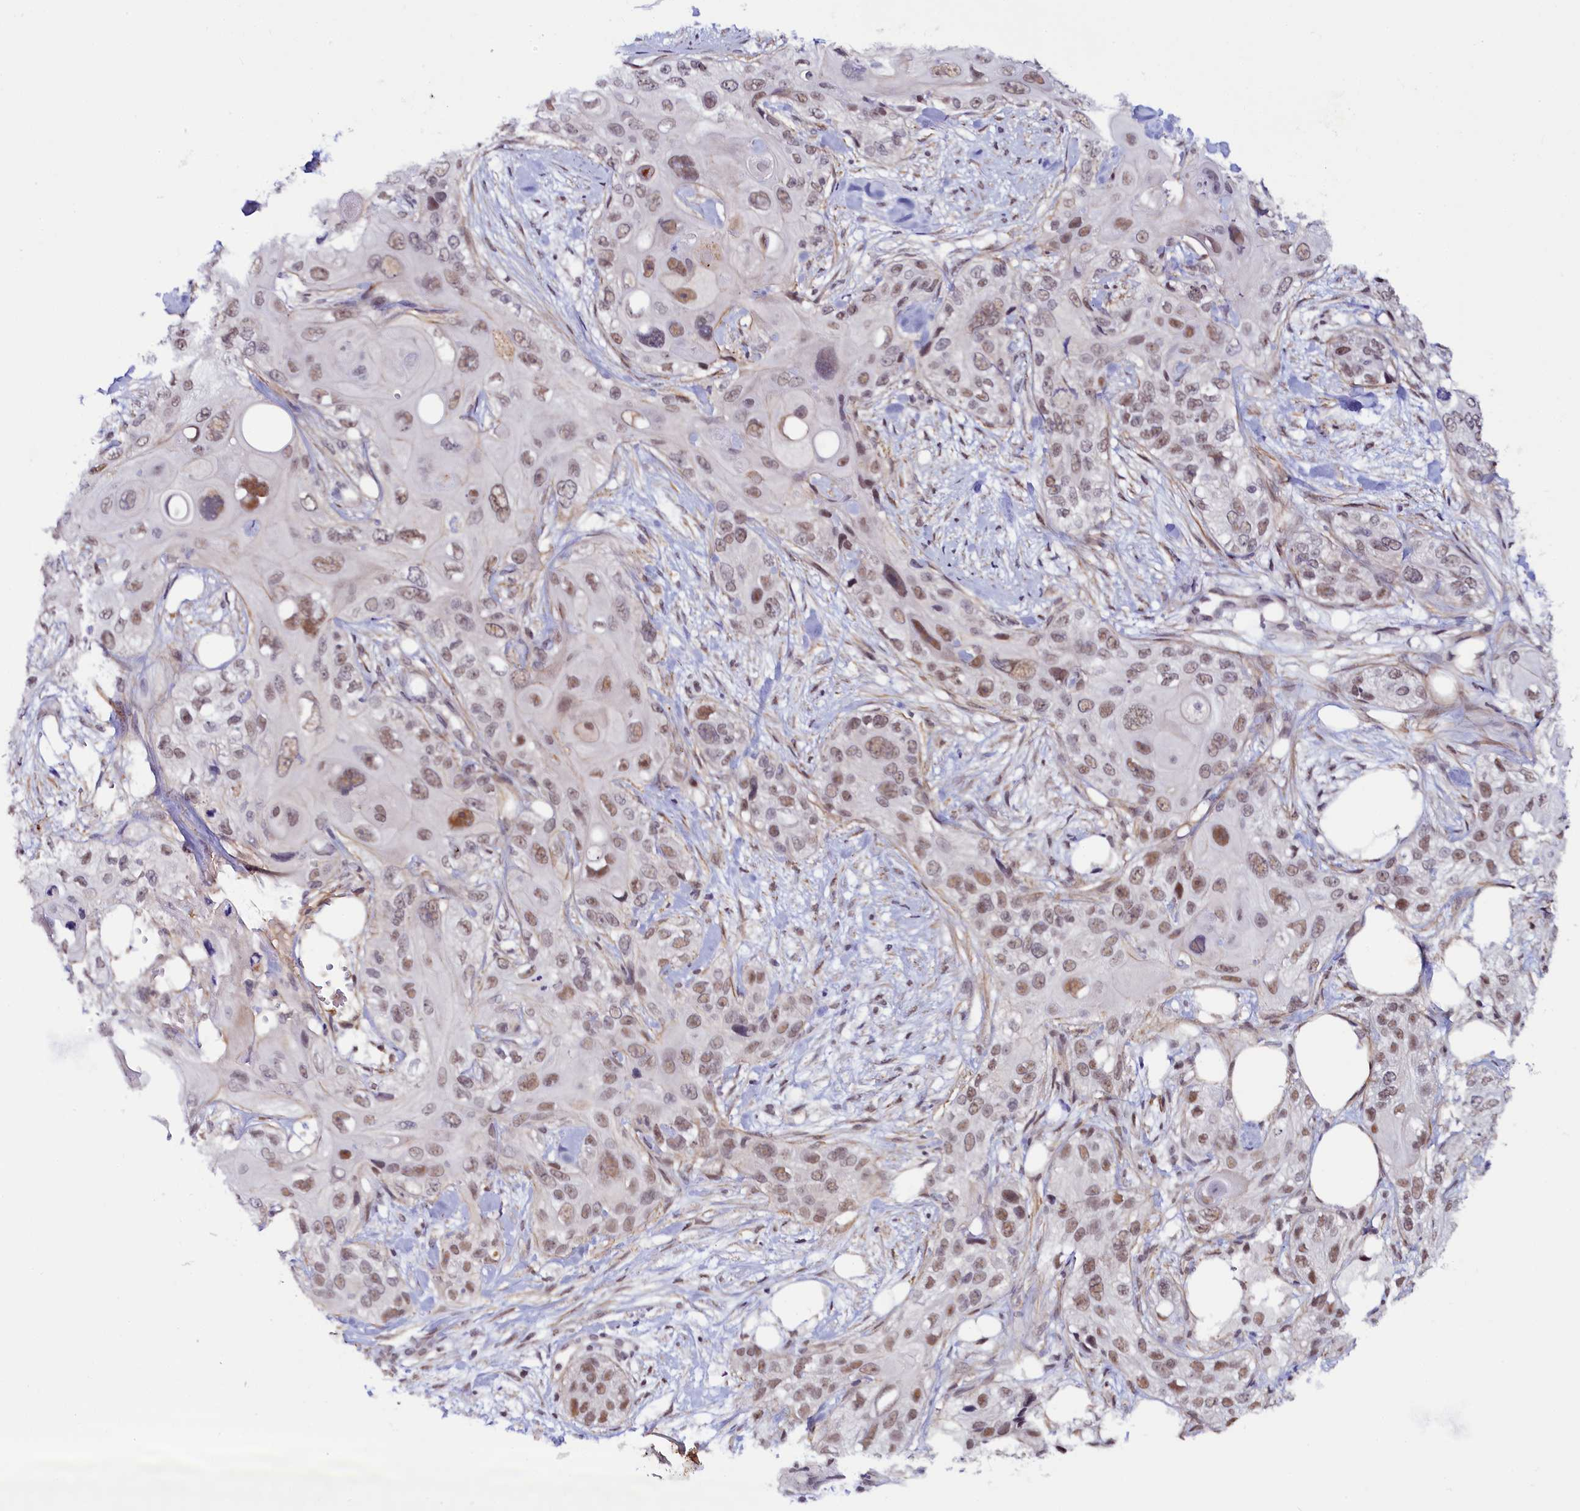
{"staining": {"intensity": "moderate", "quantity": ">75%", "location": "nuclear"}, "tissue": "skin cancer", "cell_type": "Tumor cells", "image_type": "cancer", "snomed": [{"axis": "morphology", "description": "Normal tissue, NOS"}, {"axis": "morphology", "description": "Squamous cell carcinoma, NOS"}, {"axis": "topography", "description": "Skin"}], "caption": "IHC (DAB) staining of human skin cancer shows moderate nuclear protein positivity in approximately >75% of tumor cells. (DAB = brown stain, brightfield microscopy at high magnification).", "gene": "INTS14", "patient": {"sex": "male", "age": 72}}